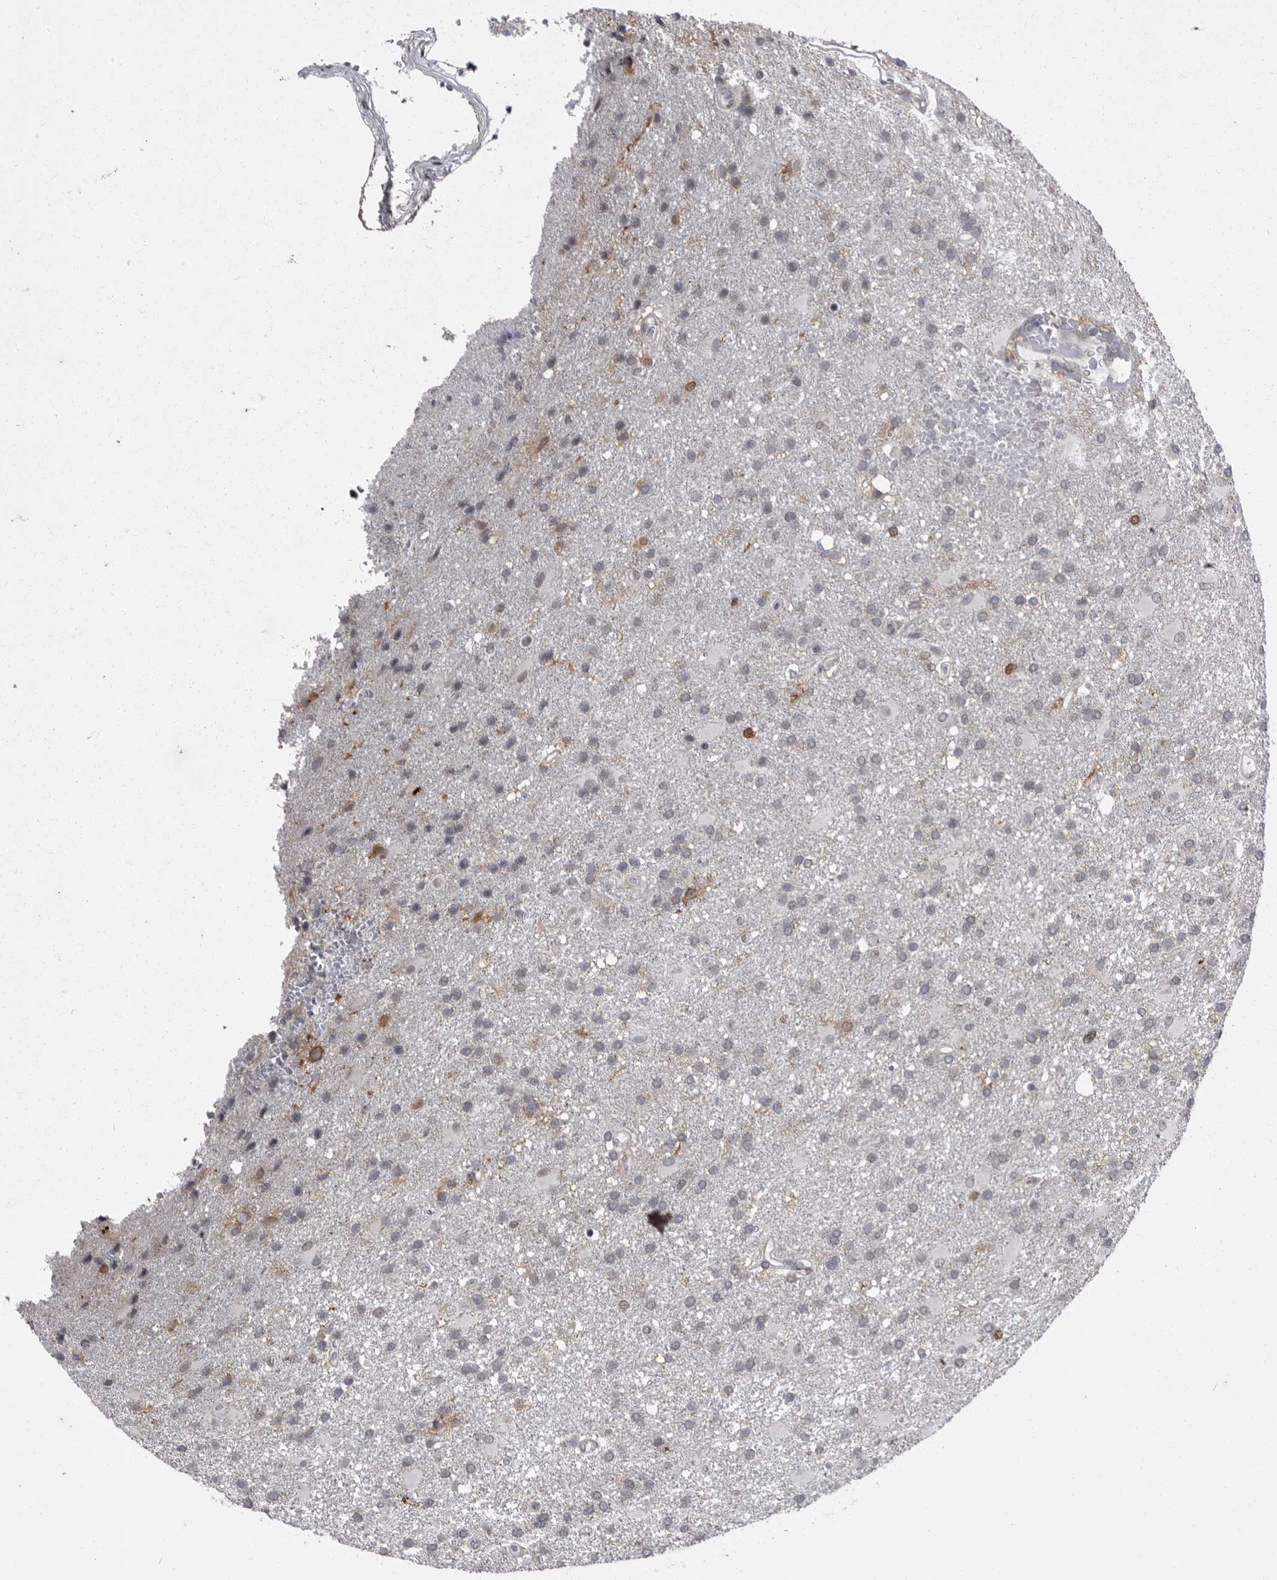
{"staining": {"intensity": "negative", "quantity": "none", "location": "none"}, "tissue": "glioma", "cell_type": "Tumor cells", "image_type": "cancer", "snomed": [{"axis": "morphology", "description": "Glioma, malignant, High grade"}, {"axis": "topography", "description": "Brain"}], "caption": "This is an immunohistochemistry (IHC) histopathology image of glioma. There is no staining in tumor cells.", "gene": "ABL1", "patient": {"sex": "male", "age": 72}}